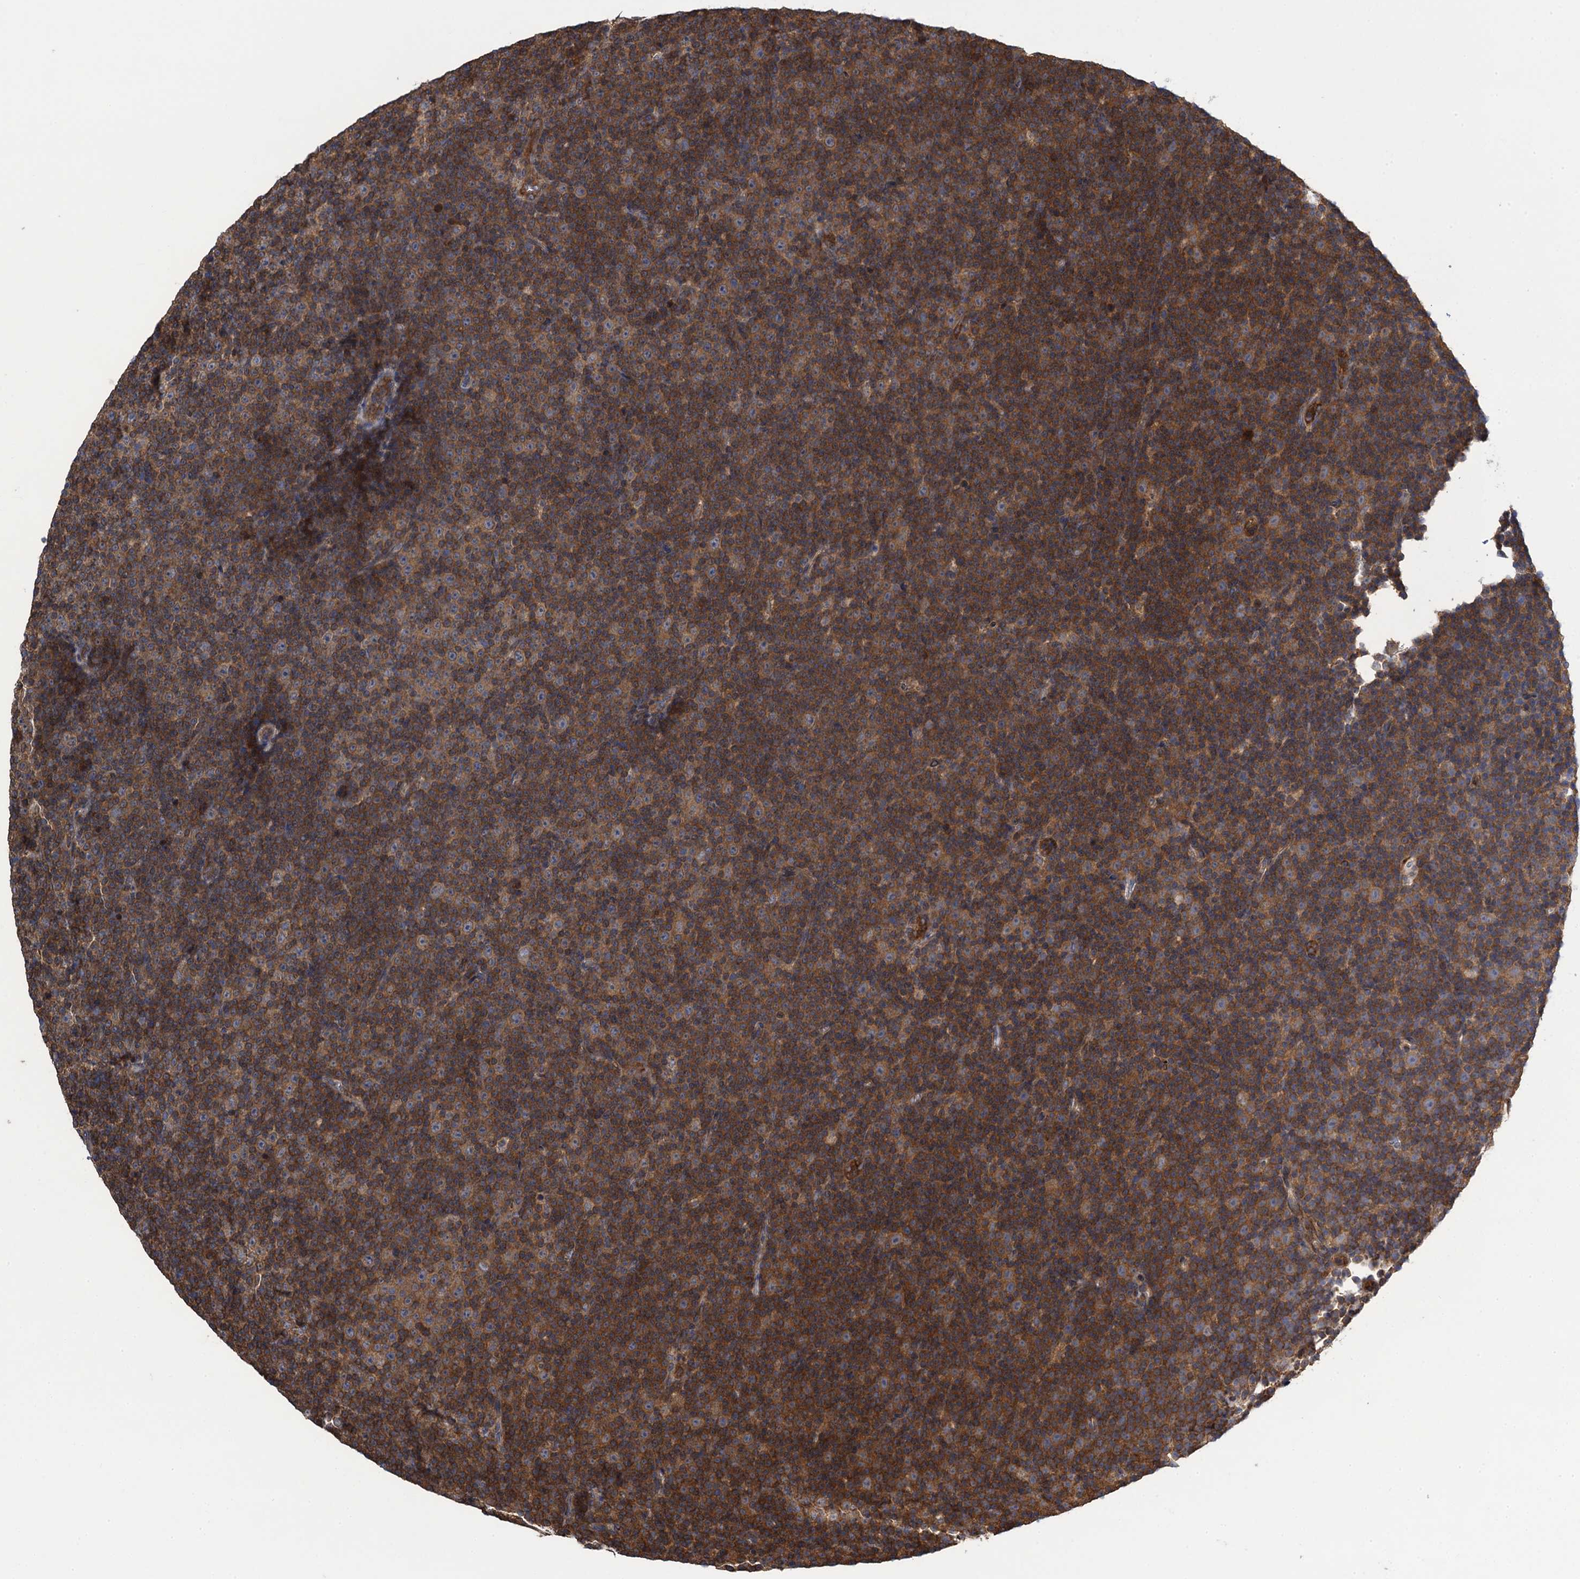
{"staining": {"intensity": "moderate", "quantity": ">75%", "location": "cytoplasmic/membranous"}, "tissue": "lymphoma", "cell_type": "Tumor cells", "image_type": "cancer", "snomed": [{"axis": "morphology", "description": "Malignant lymphoma, non-Hodgkin's type, Low grade"}, {"axis": "topography", "description": "Lymph node"}], "caption": "This histopathology image shows IHC staining of human malignant lymphoma, non-Hodgkin's type (low-grade), with medium moderate cytoplasmic/membranous staining in about >75% of tumor cells.", "gene": "WDR88", "patient": {"sex": "female", "age": 67}}